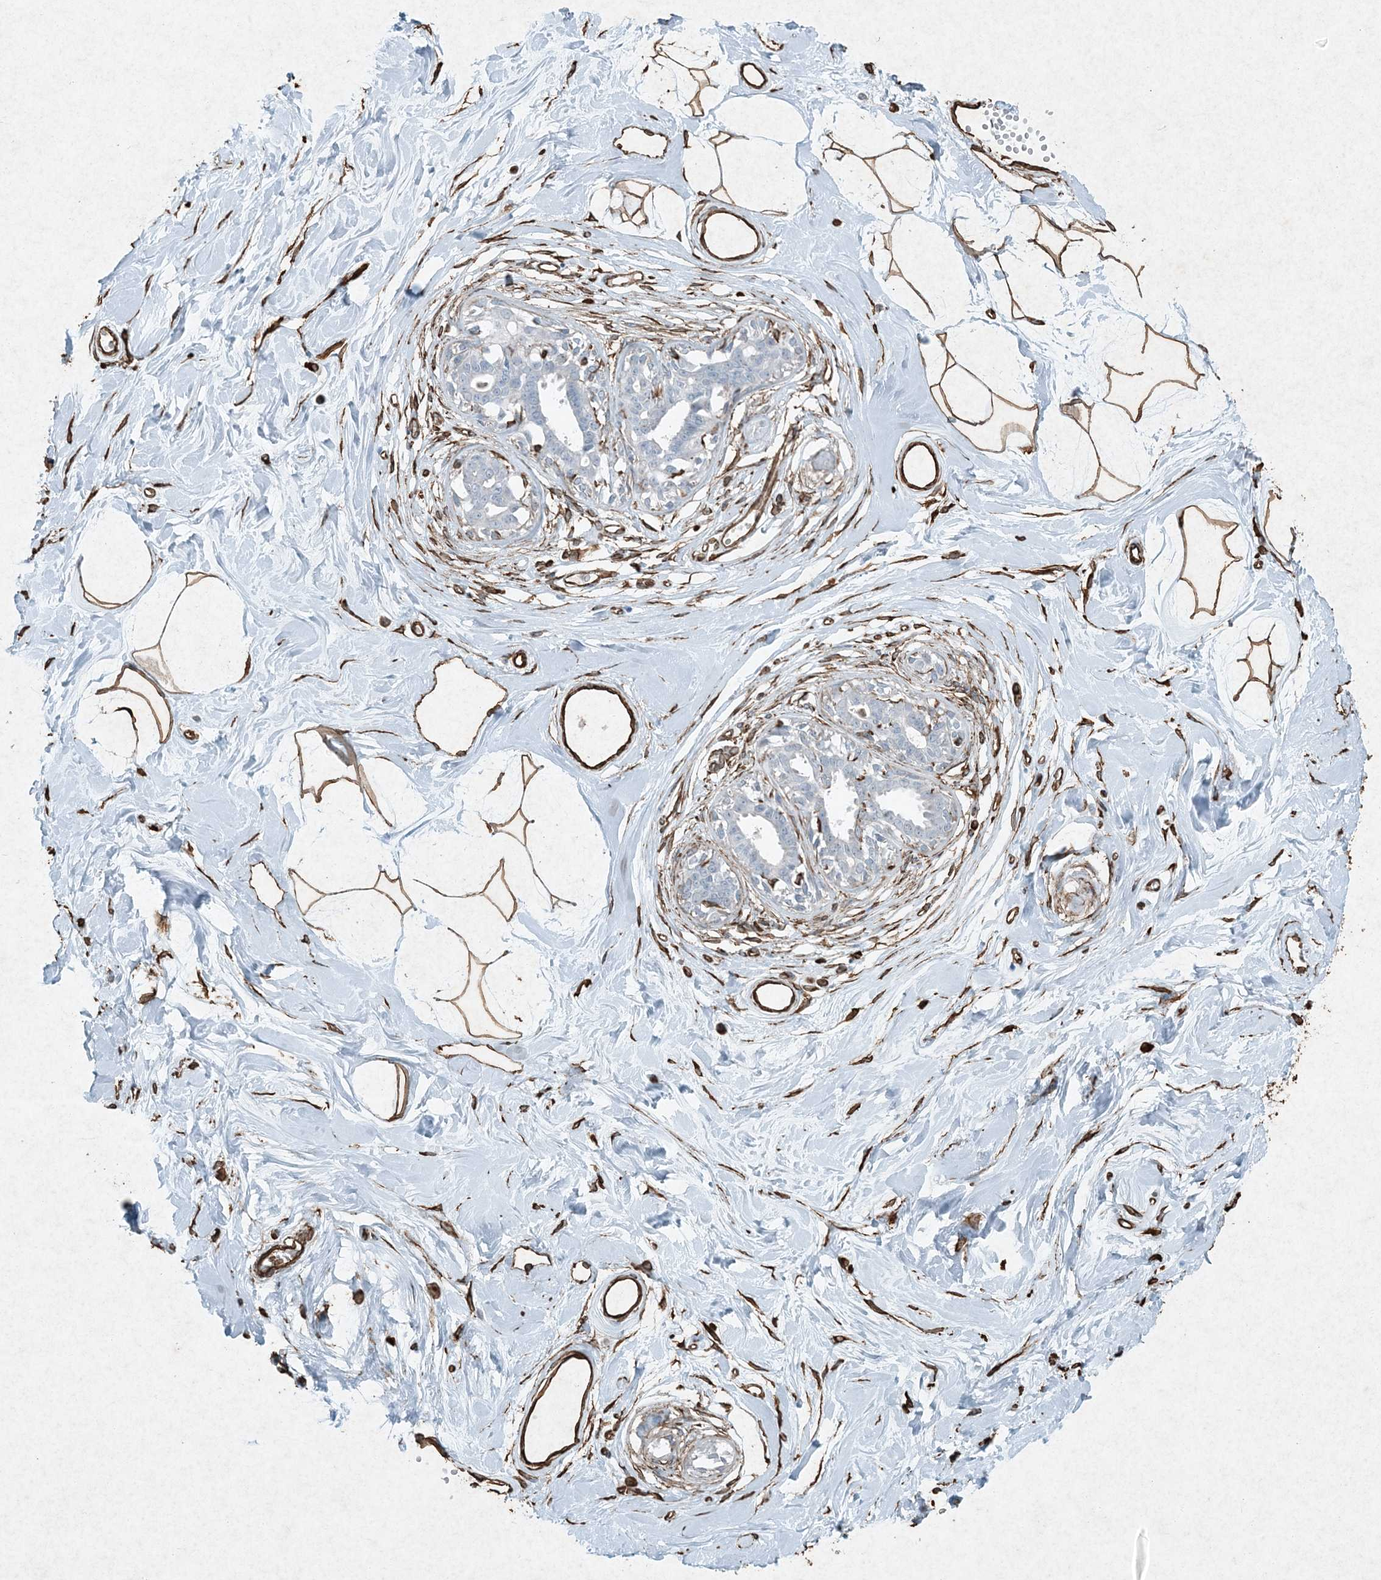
{"staining": {"intensity": "moderate", "quantity": ">75%", "location": "cytoplasmic/membranous"}, "tissue": "breast", "cell_type": "Adipocytes", "image_type": "normal", "snomed": [{"axis": "morphology", "description": "Normal tissue, NOS"}, {"axis": "topography", "description": "Breast"}], "caption": "A photomicrograph showing moderate cytoplasmic/membranous expression in about >75% of adipocytes in unremarkable breast, as visualized by brown immunohistochemical staining.", "gene": "RYK", "patient": {"sex": "female", "age": 45}}